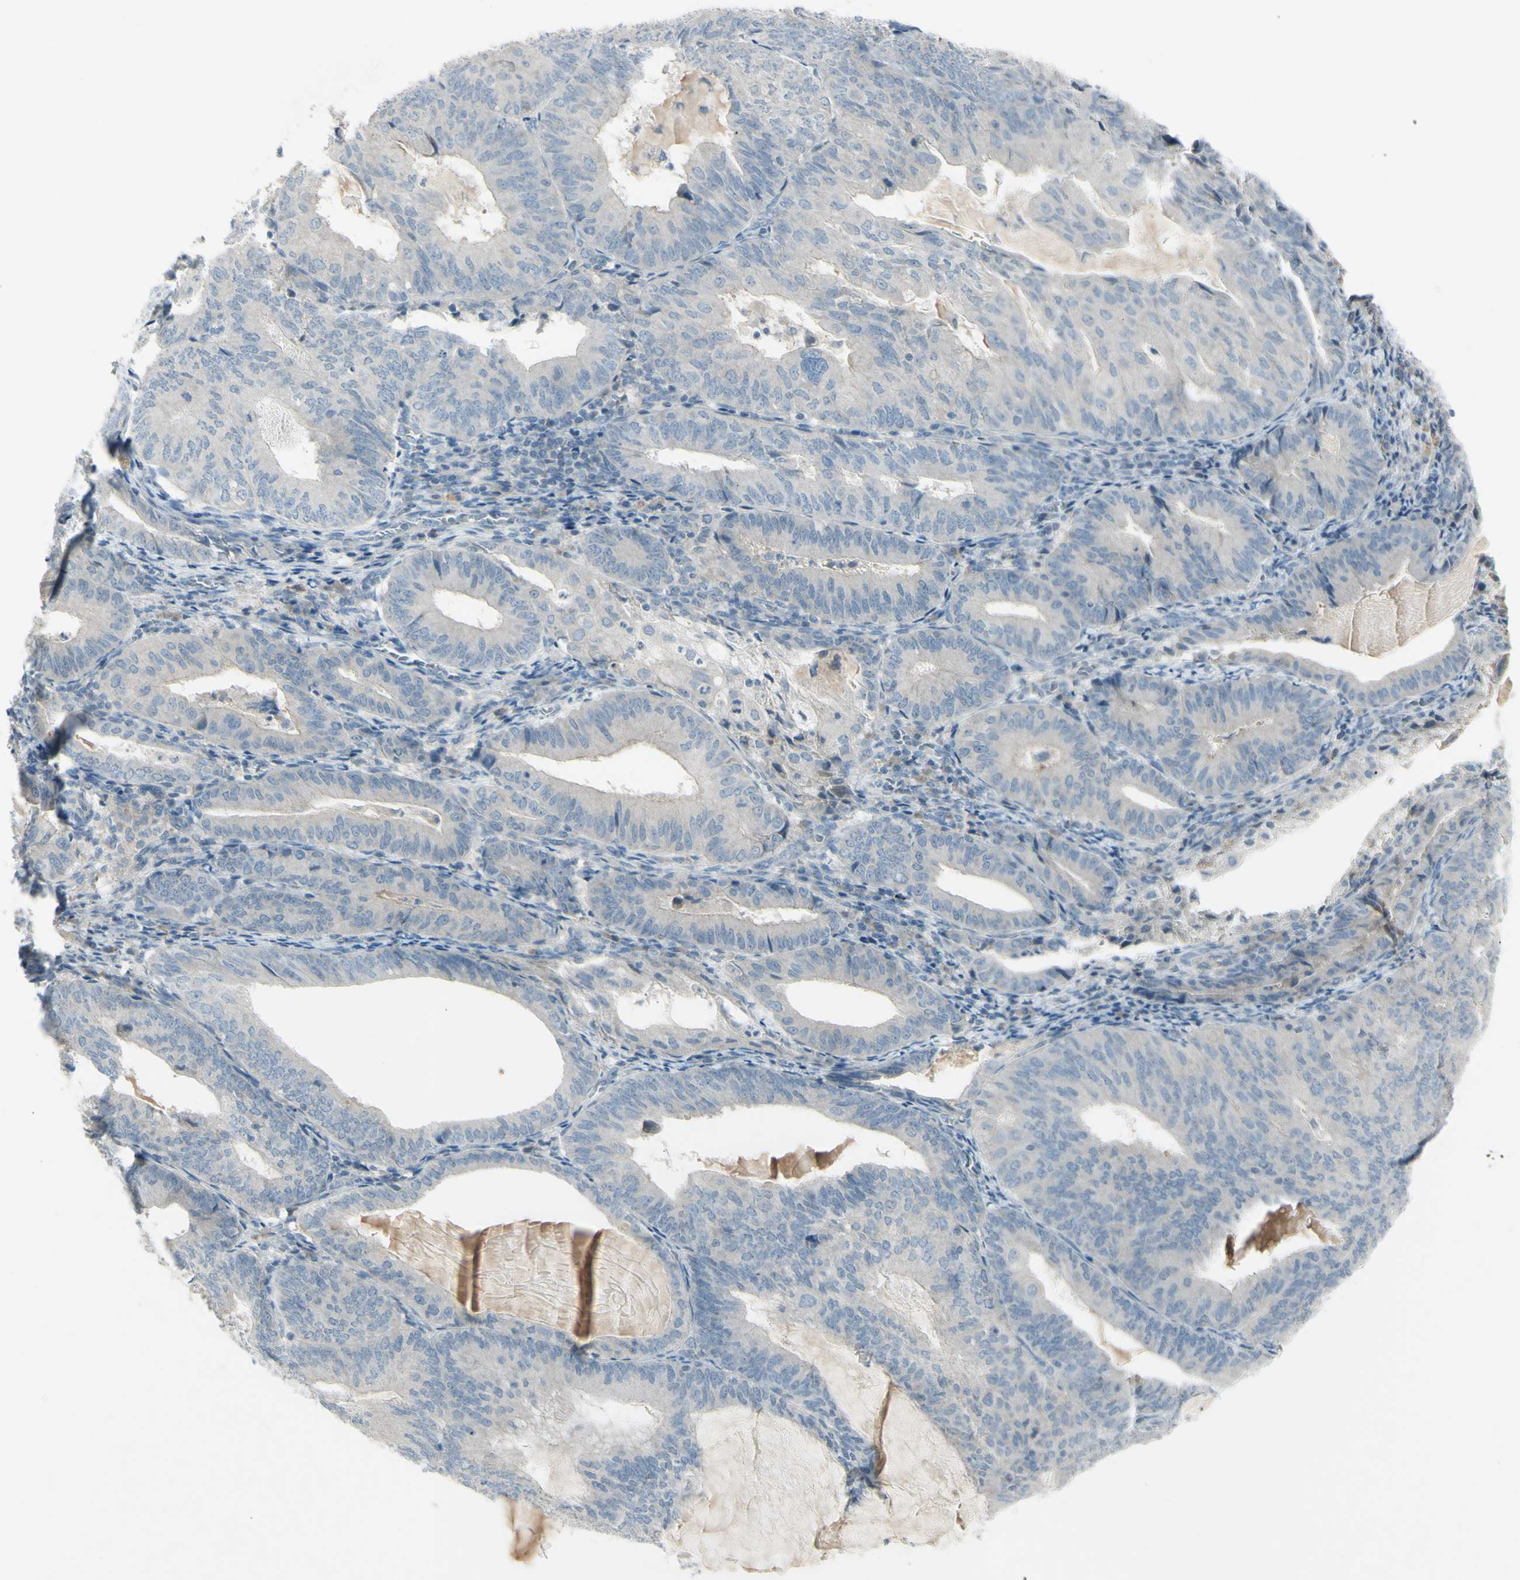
{"staining": {"intensity": "weak", "quantity": ">75%", "location": "cytoplasmic/membranous"}, "tissue": "endometrial cancer", "cell_type": "Tumor cells", "image_type": "cancer", "snomed": [{"axis": "morphology", "description": "Adenocarcinoma, NOS"}, {"axis": "topography", "description": "Endometrium"}], "caption": "Immunohistochemical staining of endometrial adenocarcinoma exhibits low levels of weak cytoplasmic/membranous positivity in approximately >75% of tumor cells. Ihc stains the protein of interest in brown and the nuclei are stained blue.", "gene": "SH3GL2", "patient": {"sex": "female", "age": 81}}